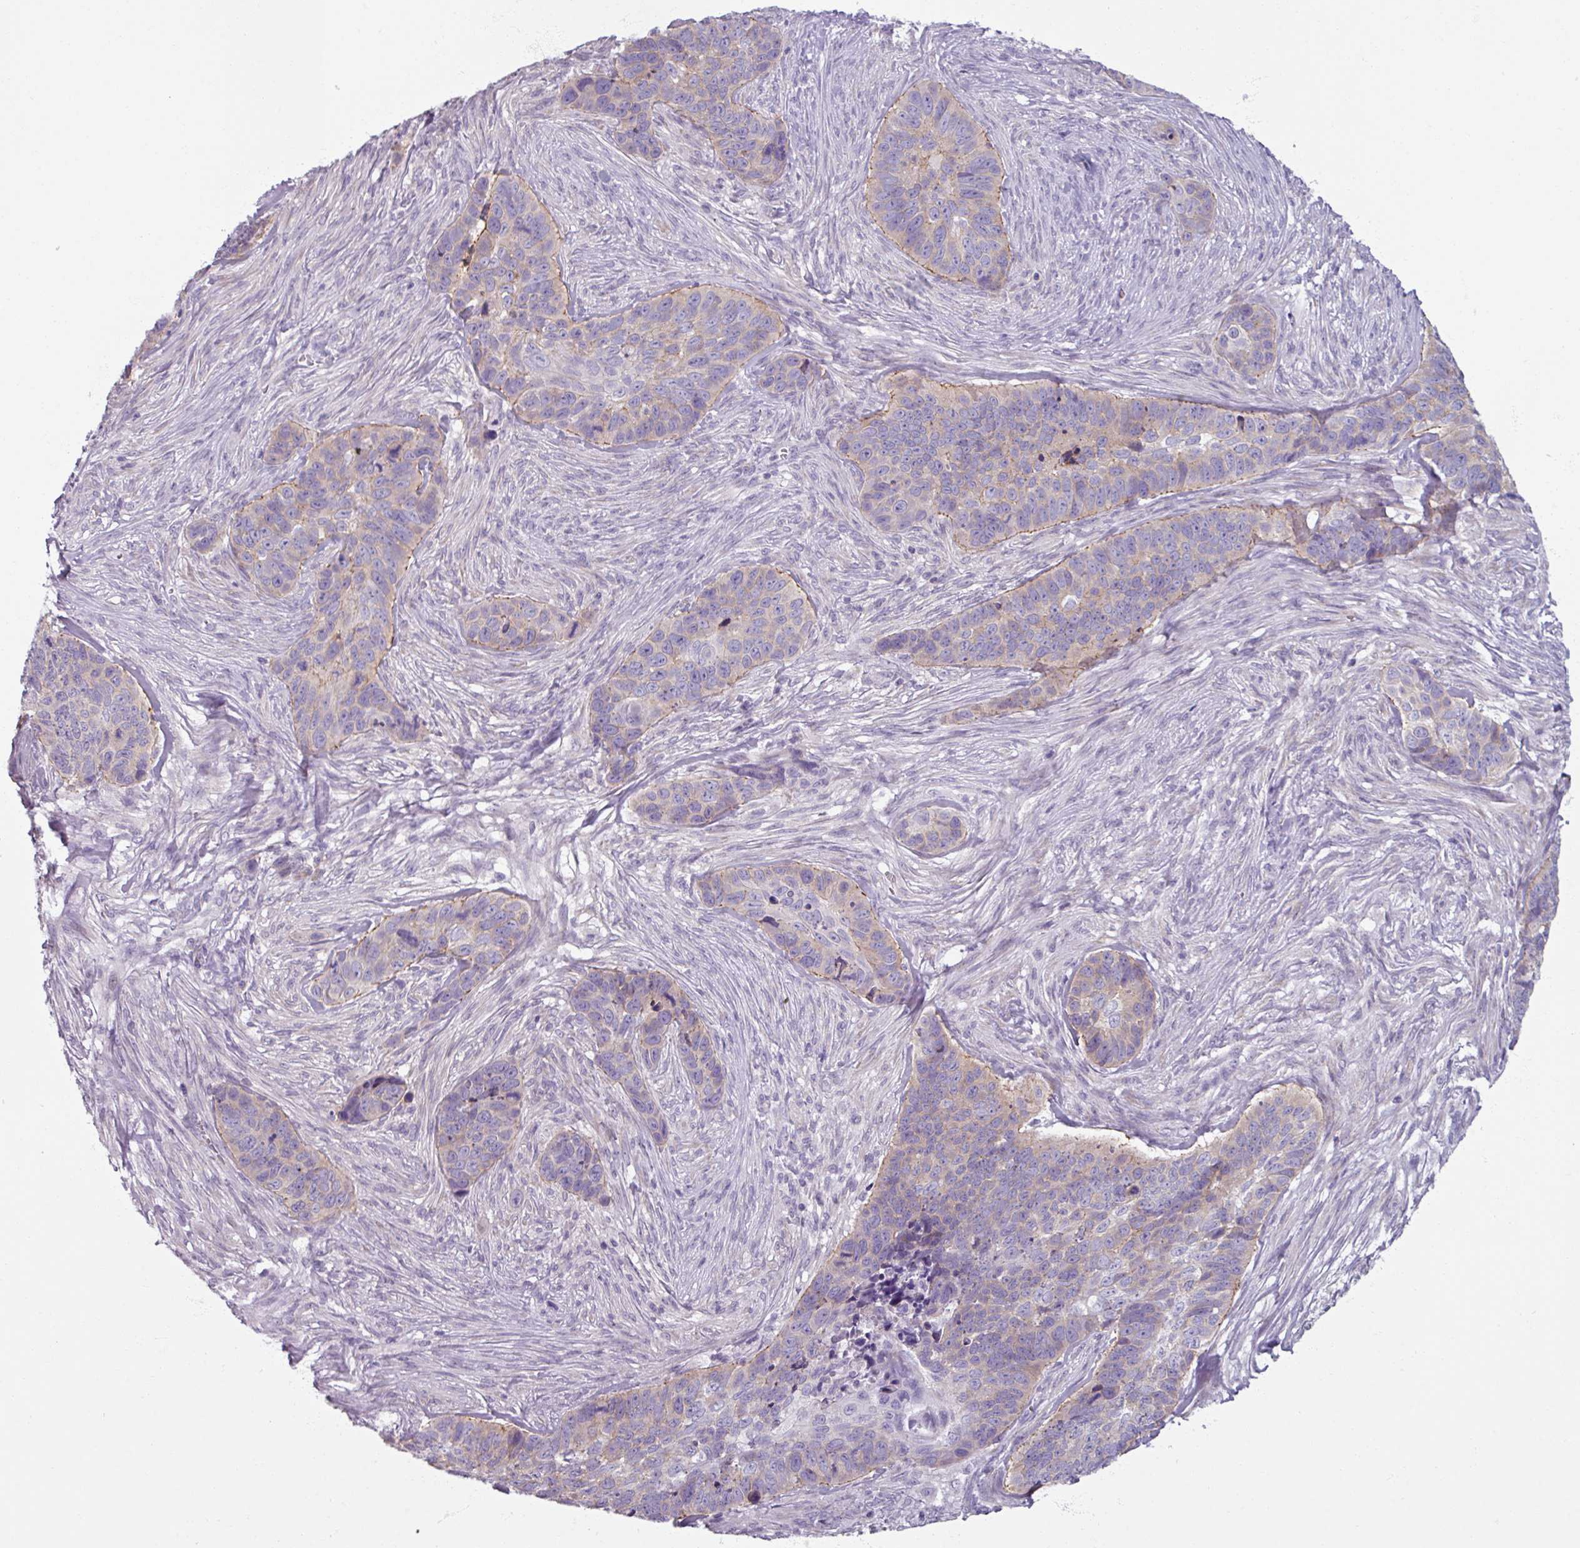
{"staining": {"intensity": "negative", "quantity": "none", "location": "none"}, "tissue": "skin cancer", "cell_type": "Tumor cells", "image_type": "cancer", "snomed": [{"axis": "morphology", "description": "Basal cell carcinoma"}, {"axis": "topography", "description": "Skin"}], "caption": "Immunohistochemistry image of neoplastic tissue: human skin cancer (basal cell carcinoma) stained with DAB reveals no significant protein expression in tumor cells.", "gene": "SMIM11", "patient": {"sex": "female", "age": 82}}